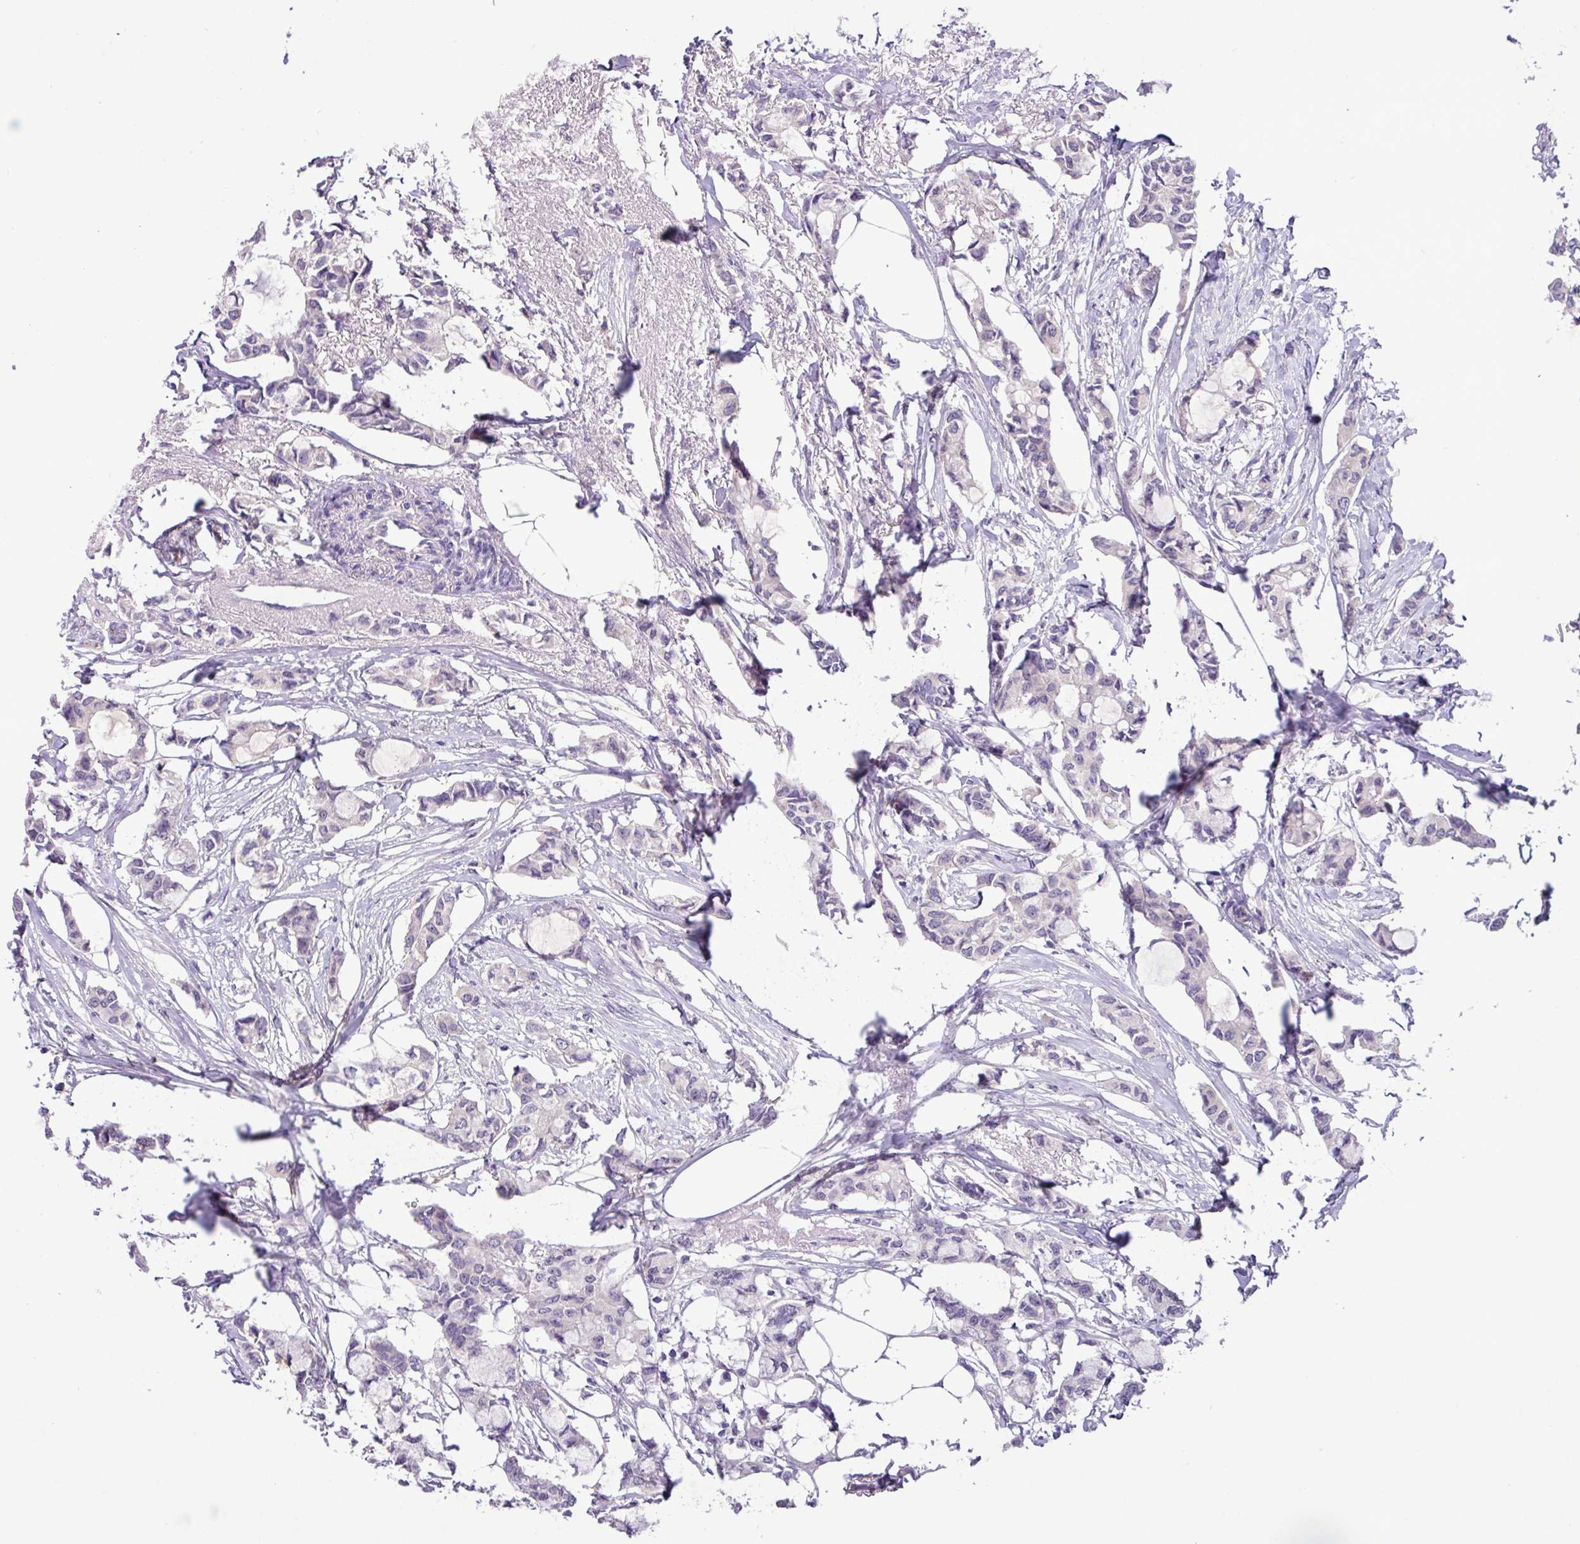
{"staining": {"intensity": "negative", "quantity": "none", "location": "none"}, "tissue": "breast cancer", "cell_type": "Tumor cells", "image_type": "cancer", "snomed": [{"axis": "morphology", "description": "Duct carcinoma"}, {"axis": "topography", "description": "Breast"}], "caption": "An immunohistochemistry histopathology image of breast infiltrating ductal carcinoma is shown. There is no staining in tumor cells of breast infiltrating ductal carcinoma.", "gene": "PAX8", "patient": {"sex": "female", "age": 73}}